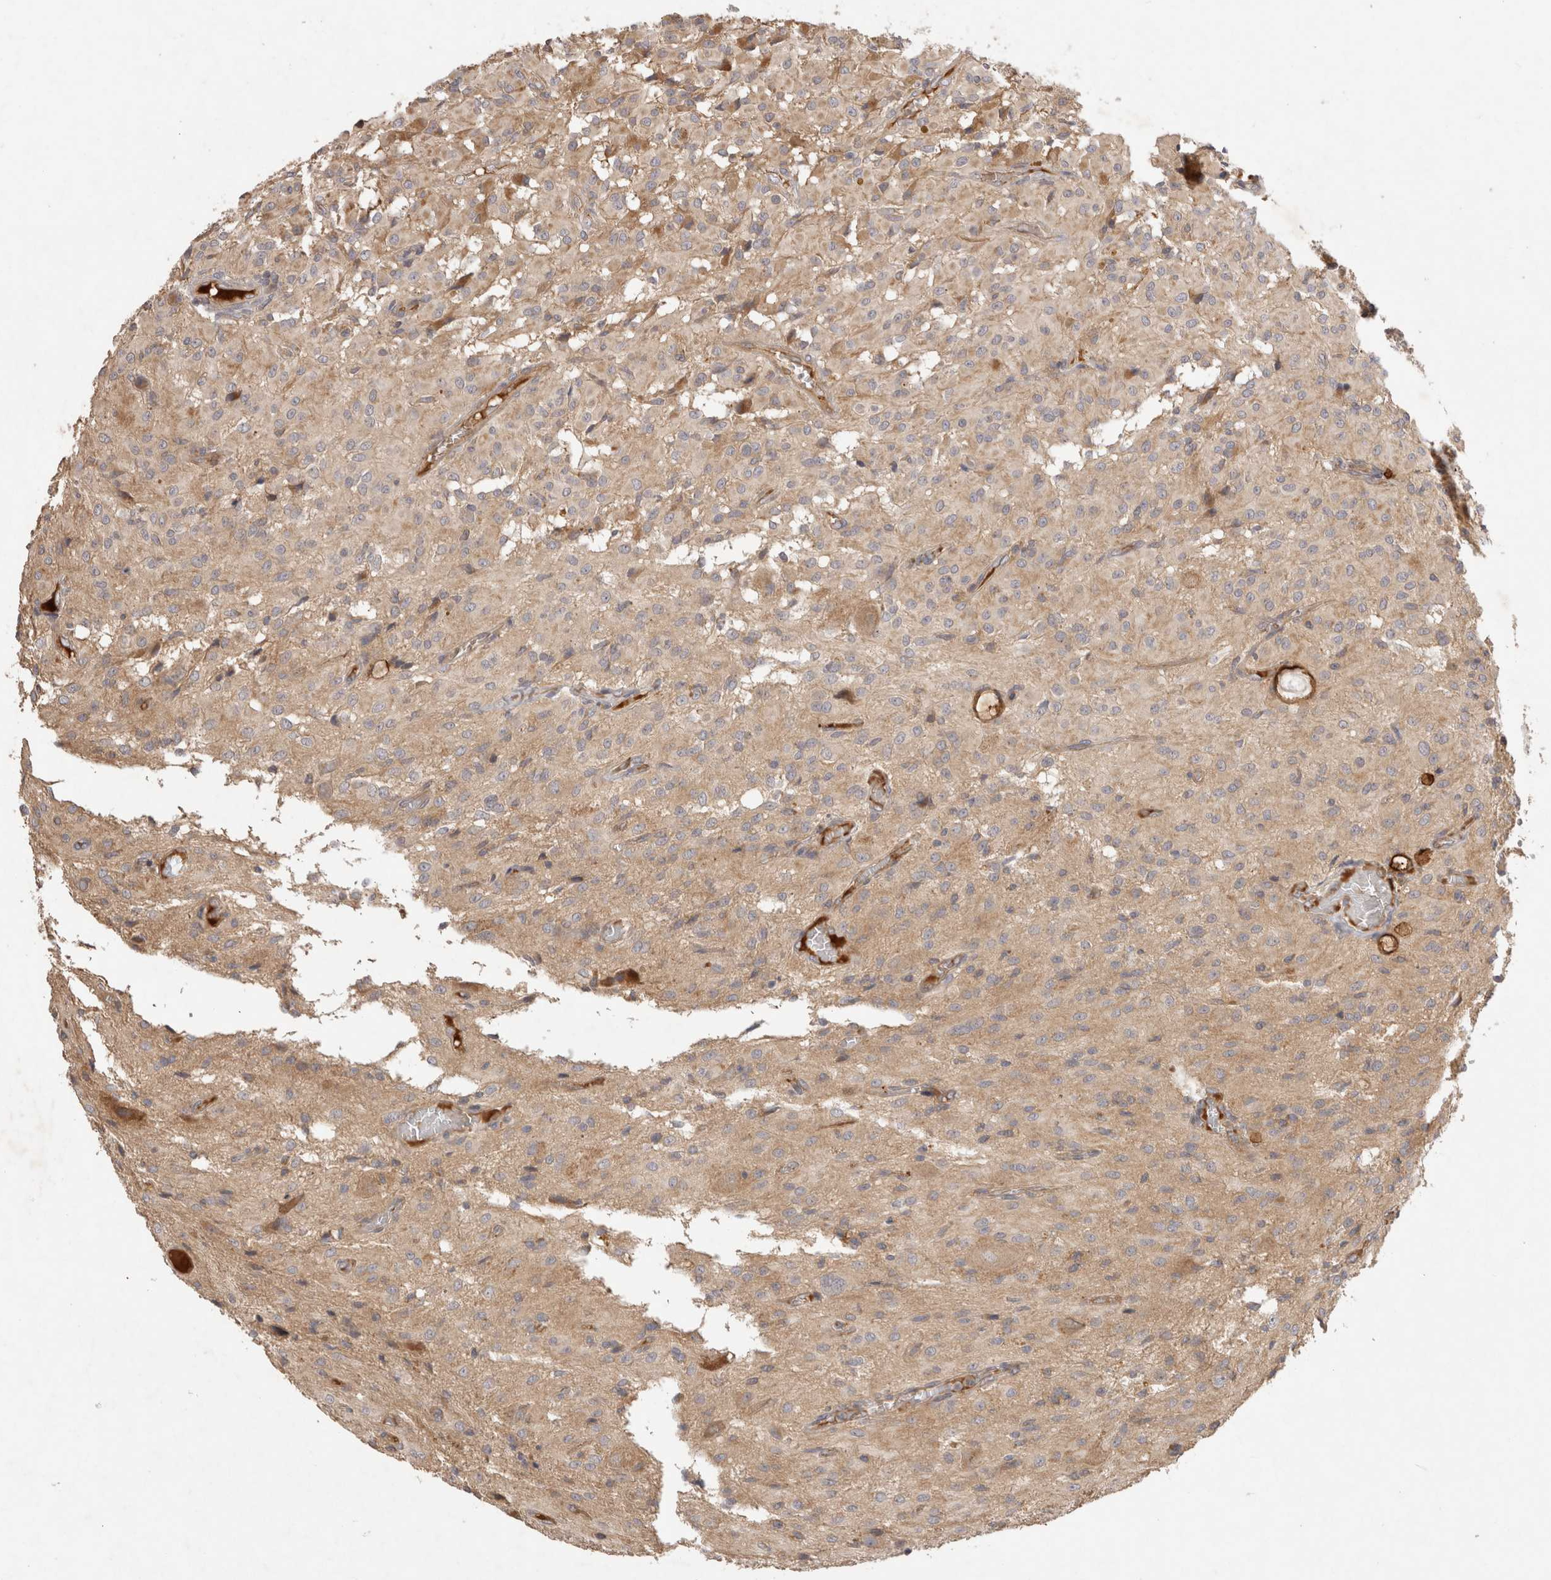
{"staining": {"intensity": "weak", "quantity": ">75%", "location": "cytoplasmic/membranous"}, "tissue": "glioma", "cell_type": "Tumor cells", "image_type": "cancer", "snomed": [{"axis": "morphology", "description": "Glioma, malignant, High grade"}, {"axis": "topography", "description": "Brain"}], "caption": "Brown immunohistochemical staining in glioma reveals weak cytoplasmic/membranous staining in approximately >75% of tumor cells. (IHC, brightfield microscopy, high magnification).", "gene": "PPP1R42", "patient": {"sex": "female", "age": 59}}